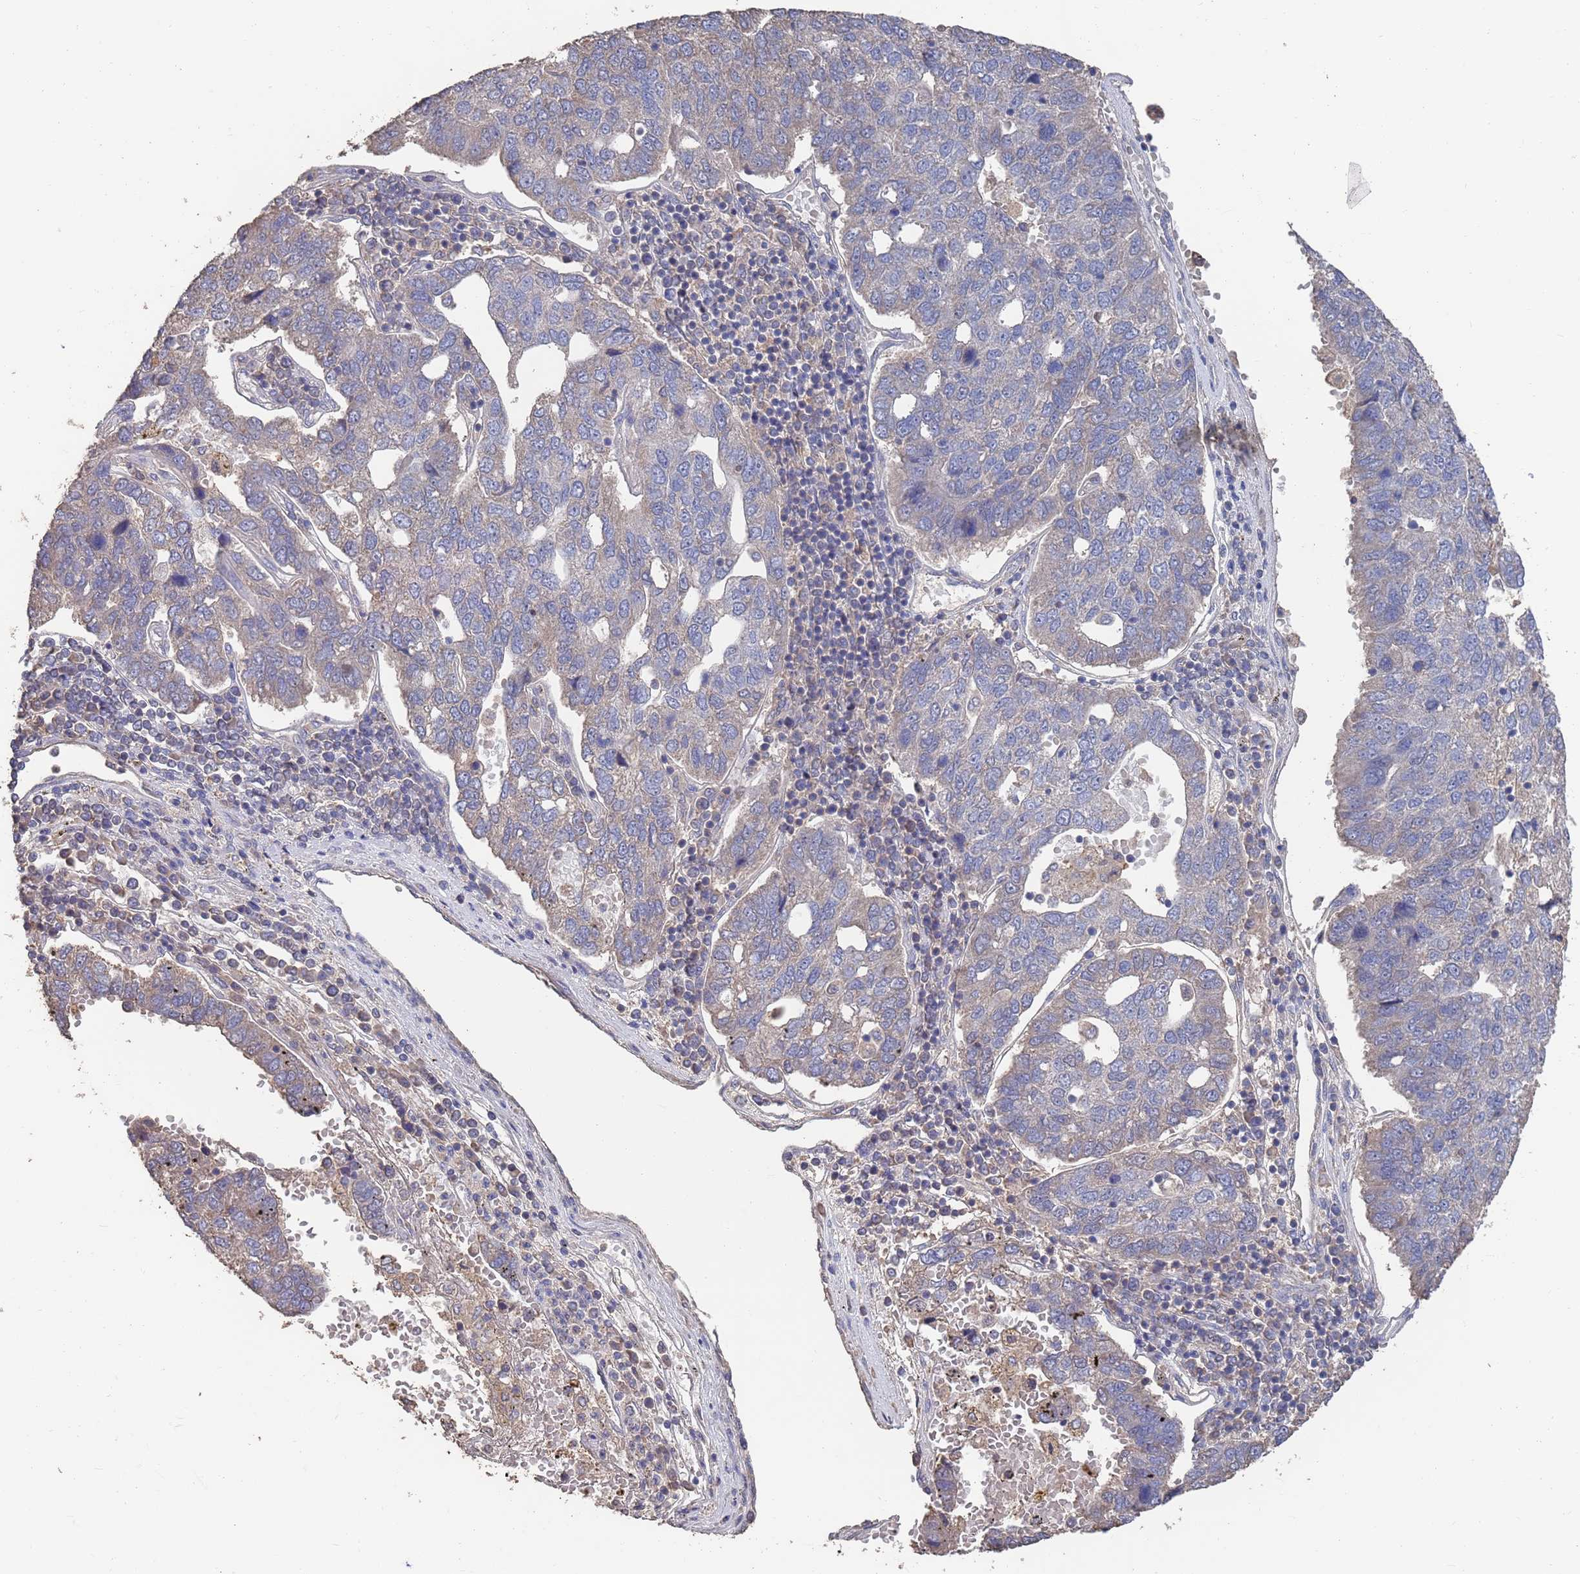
{"staining": {"intensity": "weak", "quantity": "<25%", "location": "cytoplasmic/membranous"}, "tissue": "pancreatic cancer", "cell_type": "Tumor cells", "image_type": "cancer", "snomed": [{"axis": "morphology", "description": "Adenocarcinoma, NOS"}, {"axis": "topography", "description": "Pancreas"}], "caption": "An image of adenocarcinoma (pancreatic) stained for a protein exhibits no brown staining in tumor cells.", "gene": "BTBD18", "patient": {"sex": "female", "age": 61}}